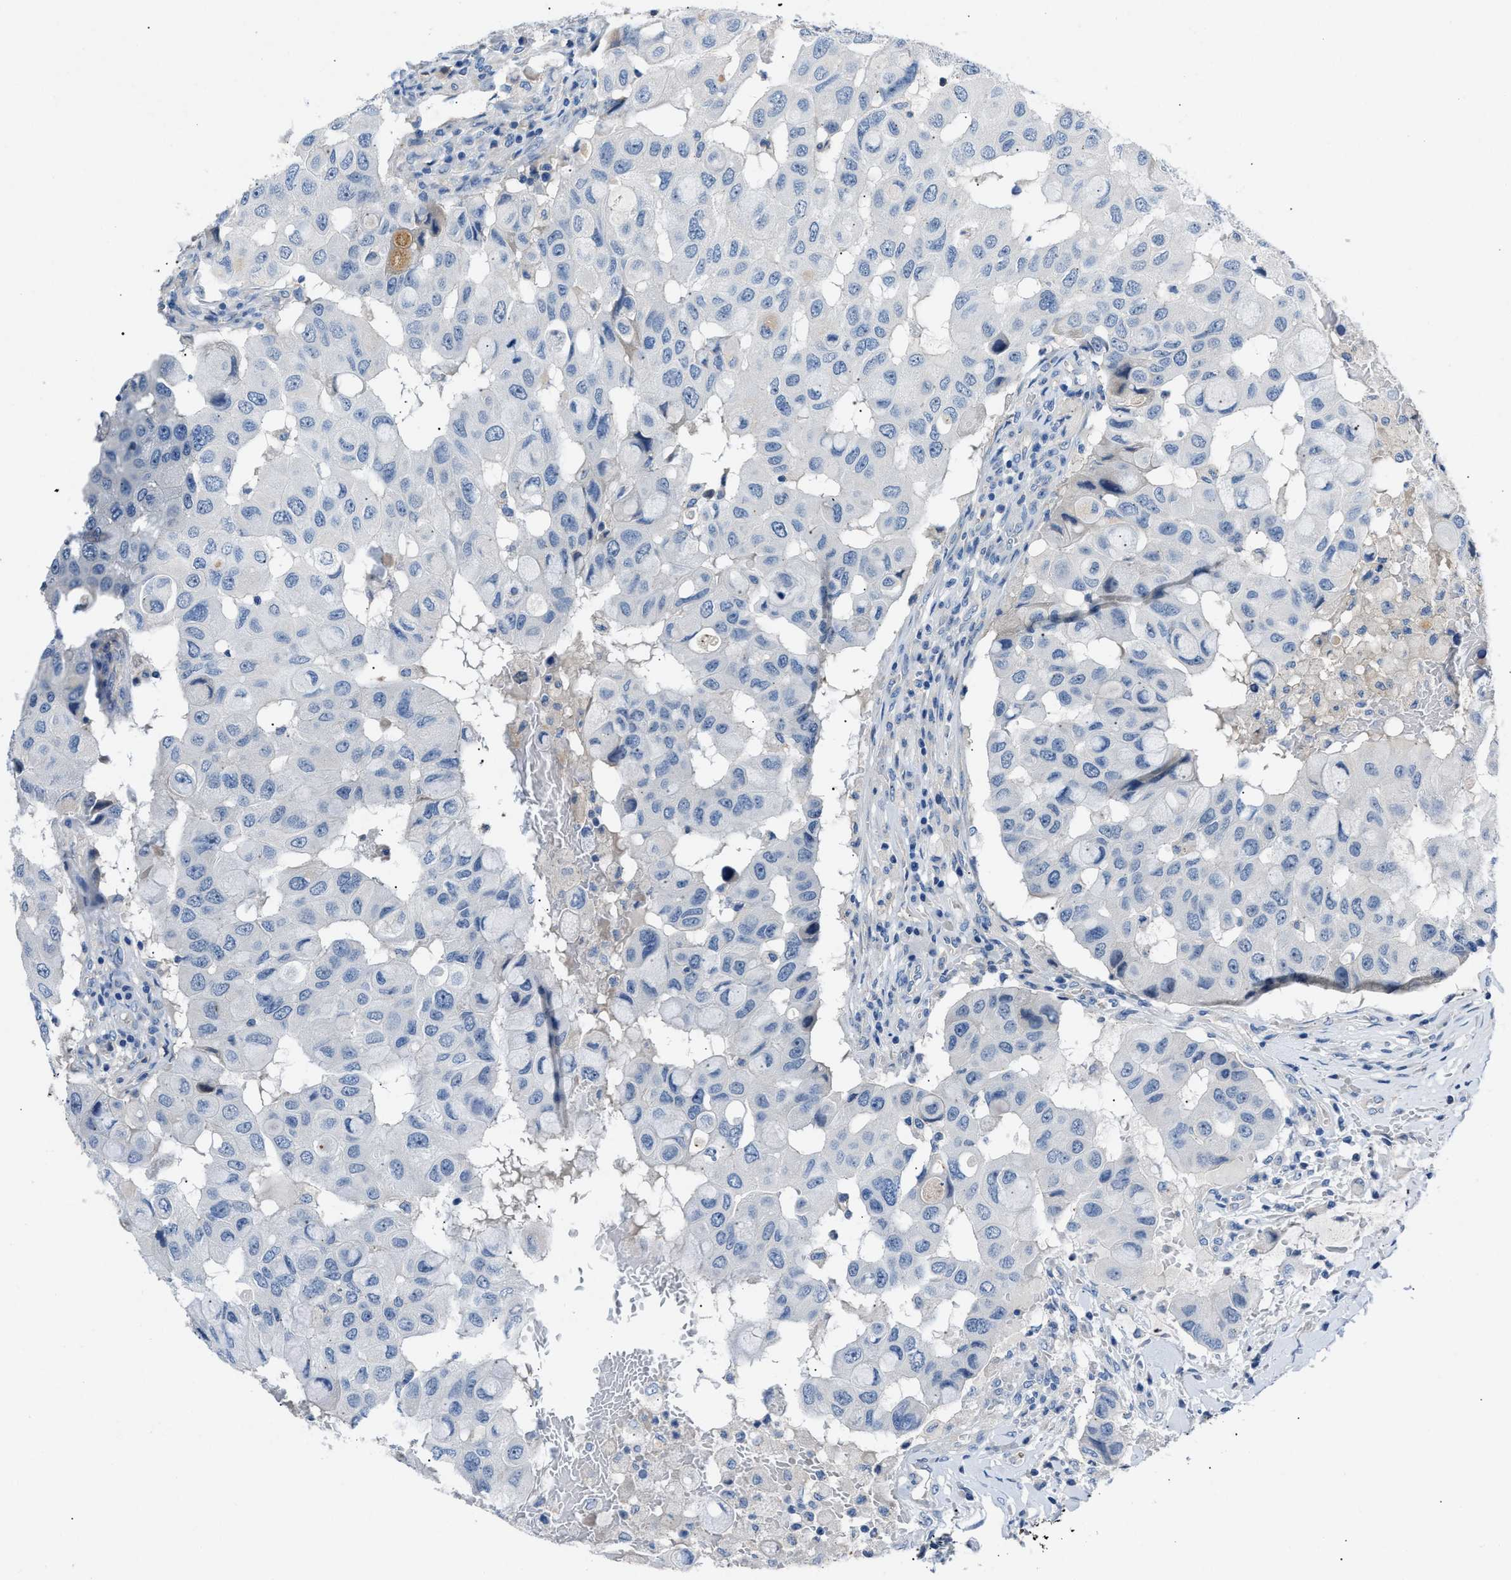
{"staining": {"intensity": "negative", "quantity": "none", "location": "none"}, "tissue": "breast cancer", "cell_type": "Tumor cells", "image_type": "cancer", "snomed": [{"axis": "morphology", "description": "Duct carcinoma"}, {"axis": "topography", "description": "Breast"}], "caption": "The immunohistochemistry photomicrograph has no significant staining in tumor cells of breast cancer tissue.", "gene": "DNAAF5", "patient": {"sex": "female", "age": 27}}